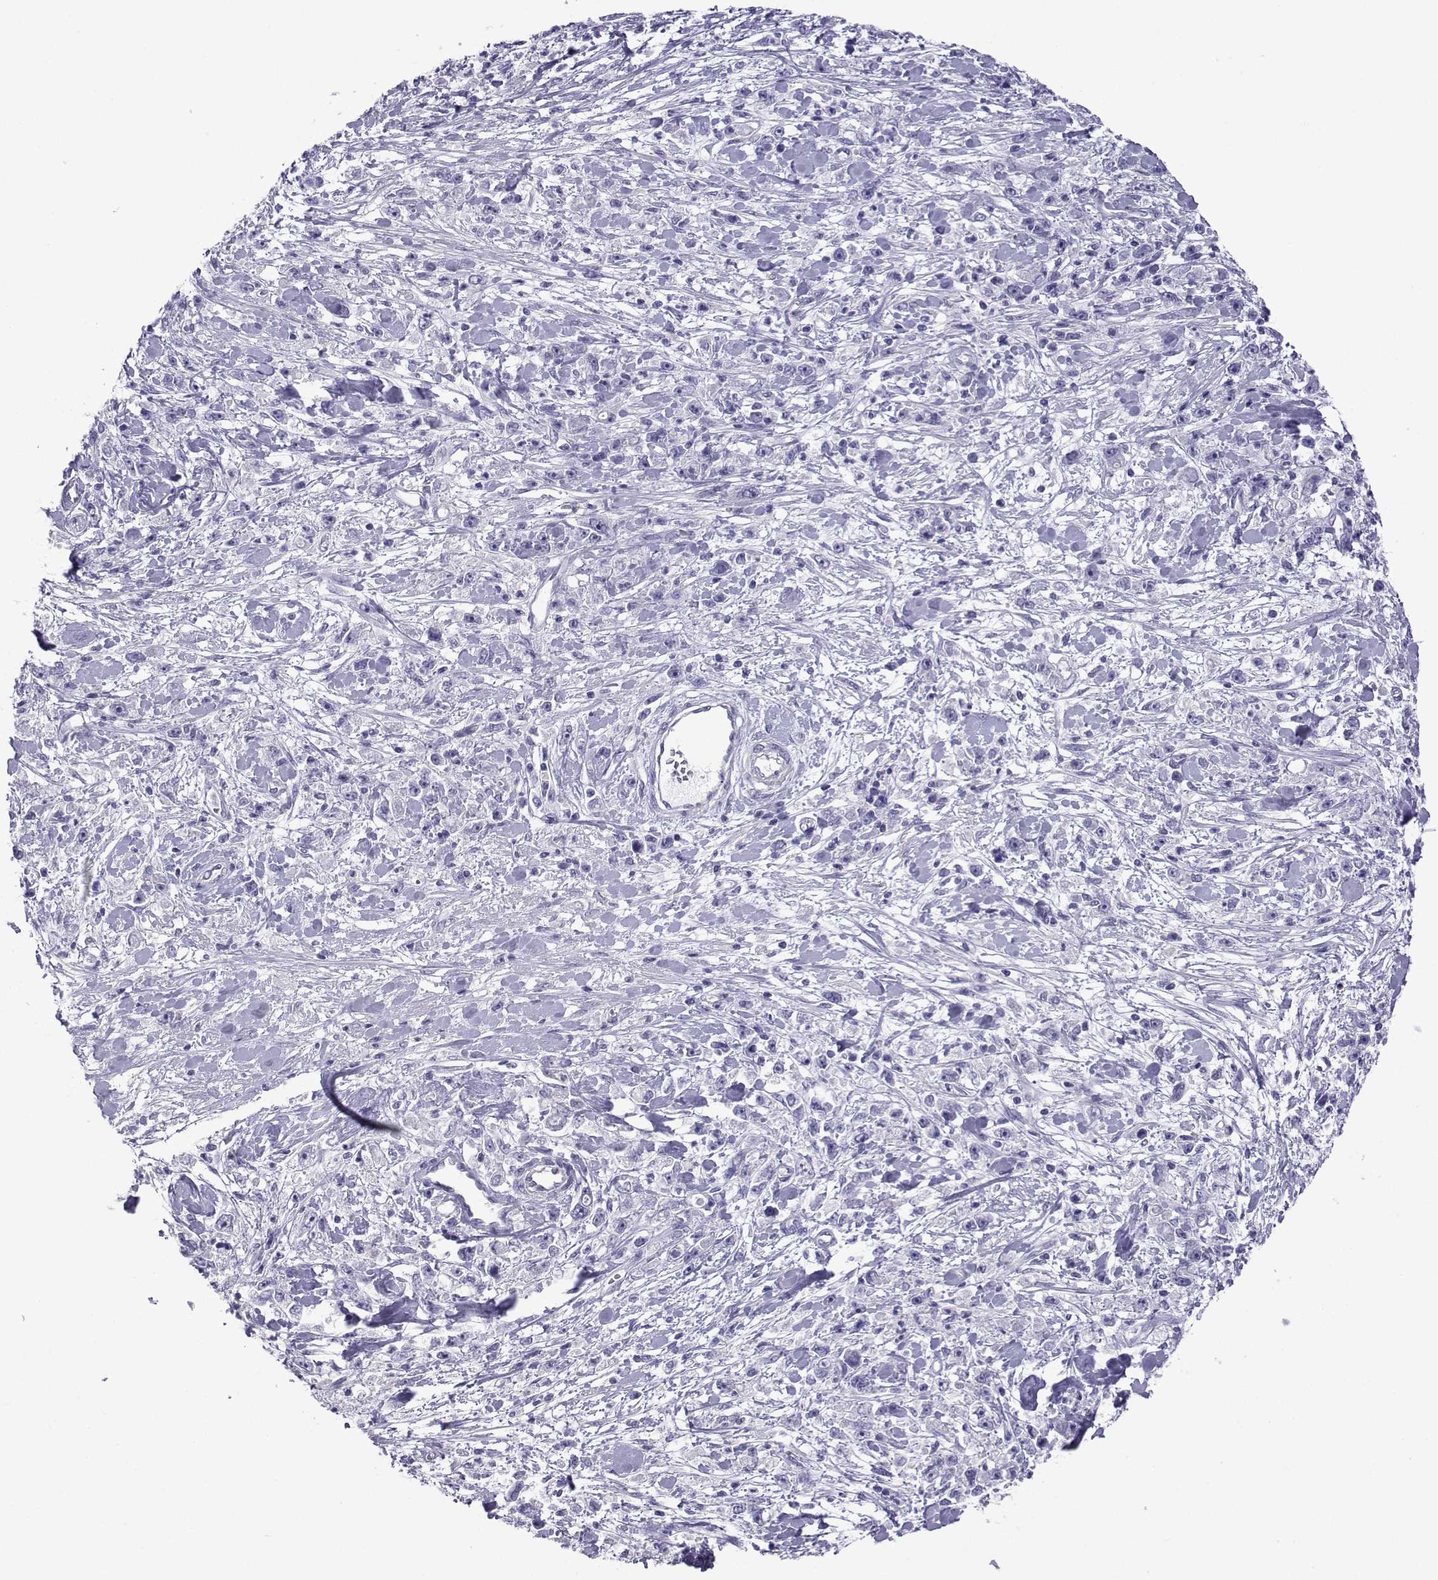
{"staining": {"intensity": "negative", "quantity": "none", "location": "none"}, "tissue": "stomach cancer", "cell_type": "Tumor cells", "image_type": "cancer", "snomed": [{"axis": "morphology", "description": "Adenocarcinoma, NOS"}, {"axis": "topography", "description": "Stomach"}], "caption": "Tumor cells are negative for brown protein staining in stomach cancer (adenocarcinoma).", "gene": "CFAP70", "patient": {"sex": "female", "age": 59}}